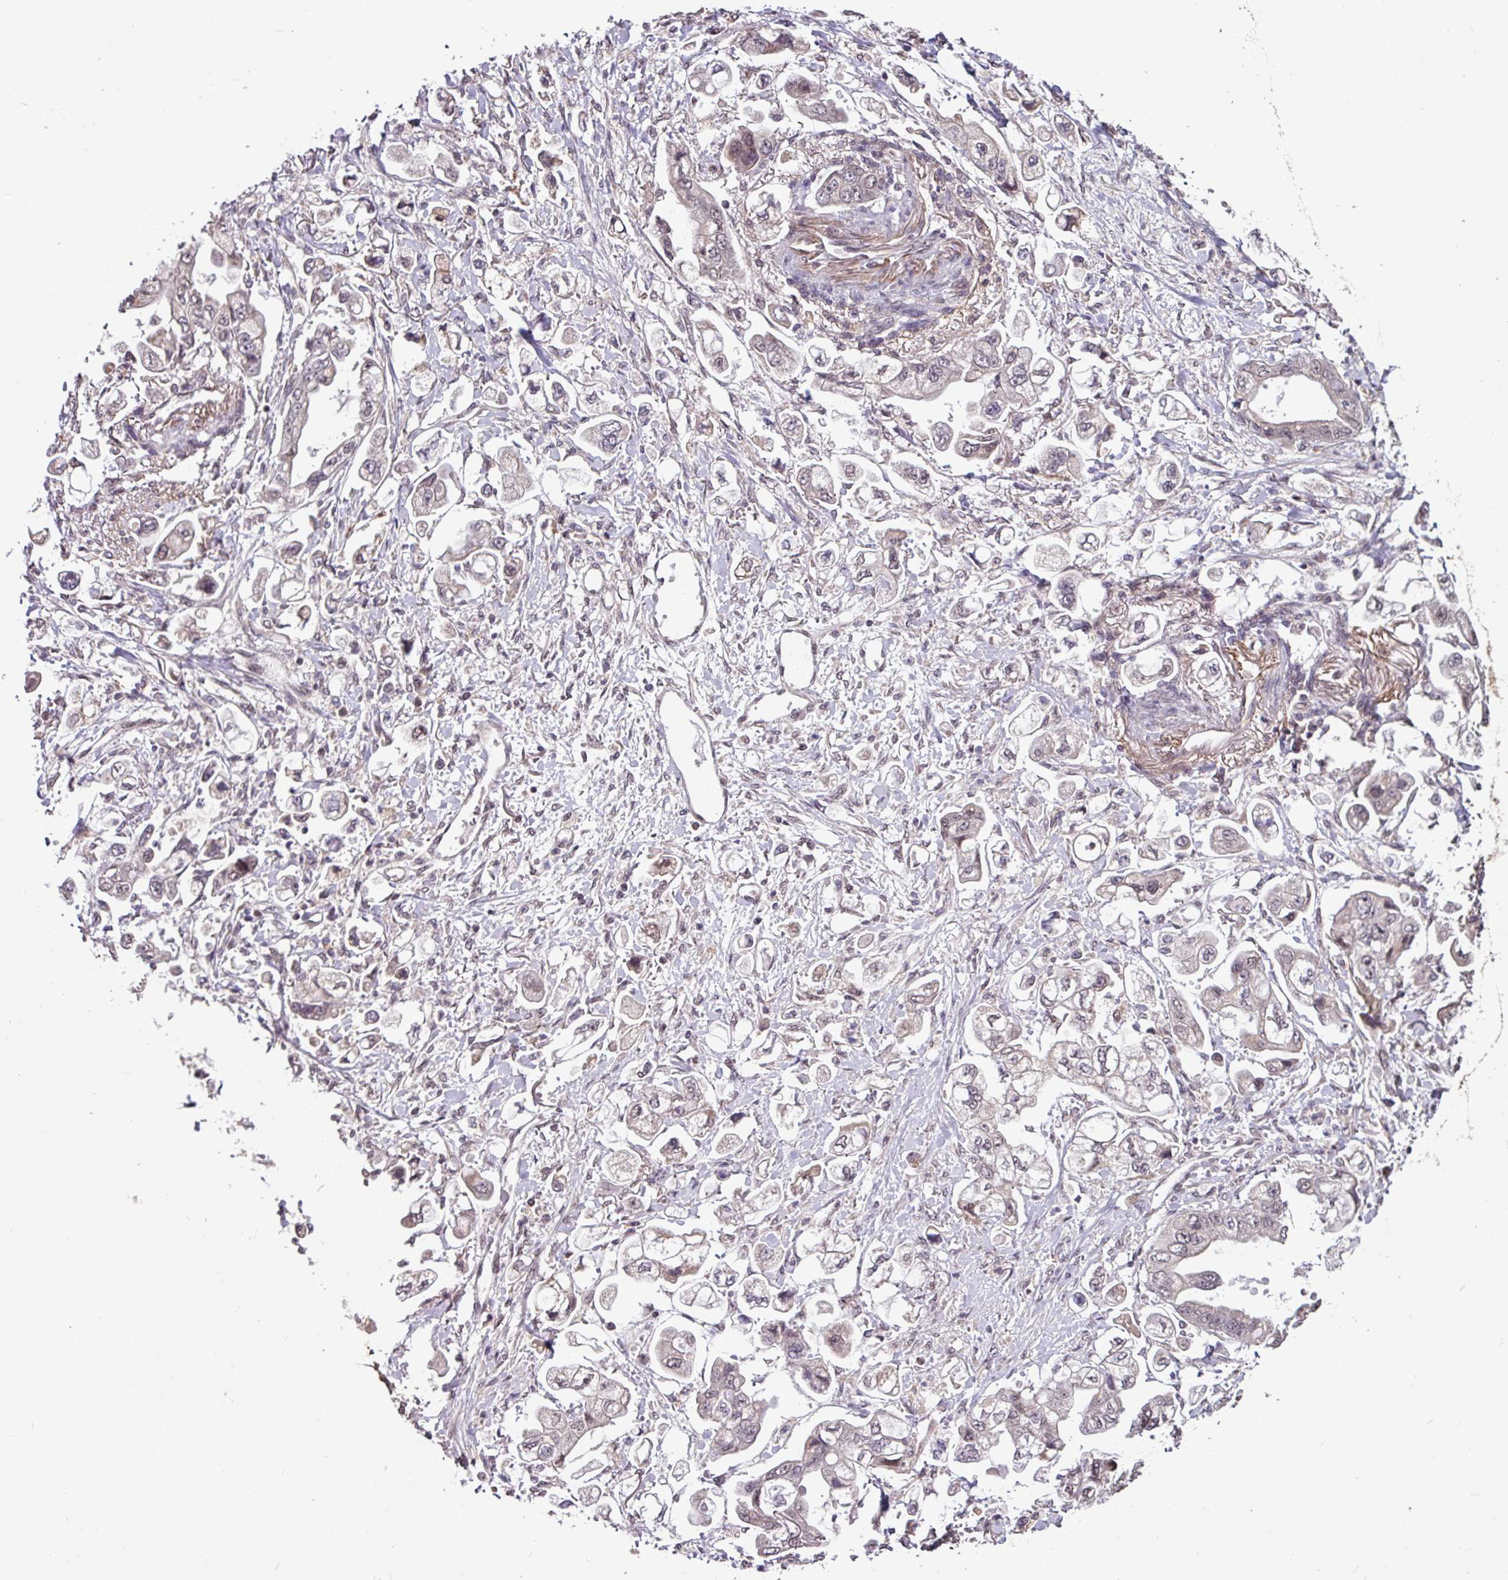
{"staining": {"intensity": "negative", "quantity": "none", "location": "none"}, "tissue": "stomach cancer", "cell_type": "Tumor cells", "image_type": "cancer", "snomed": [{"axis": "morphology", "description": "Adenocarcinoma, NOS"}, {"axis": "topography", "description": "Stomach"}], "caption": "Adenocarcinoma (stomach) stained for a protein using immunohistochemistry (IHC) shows no expression tumor cells.", "gene": "SKIC2", "patient": {"sex": "male", "age": 62}}